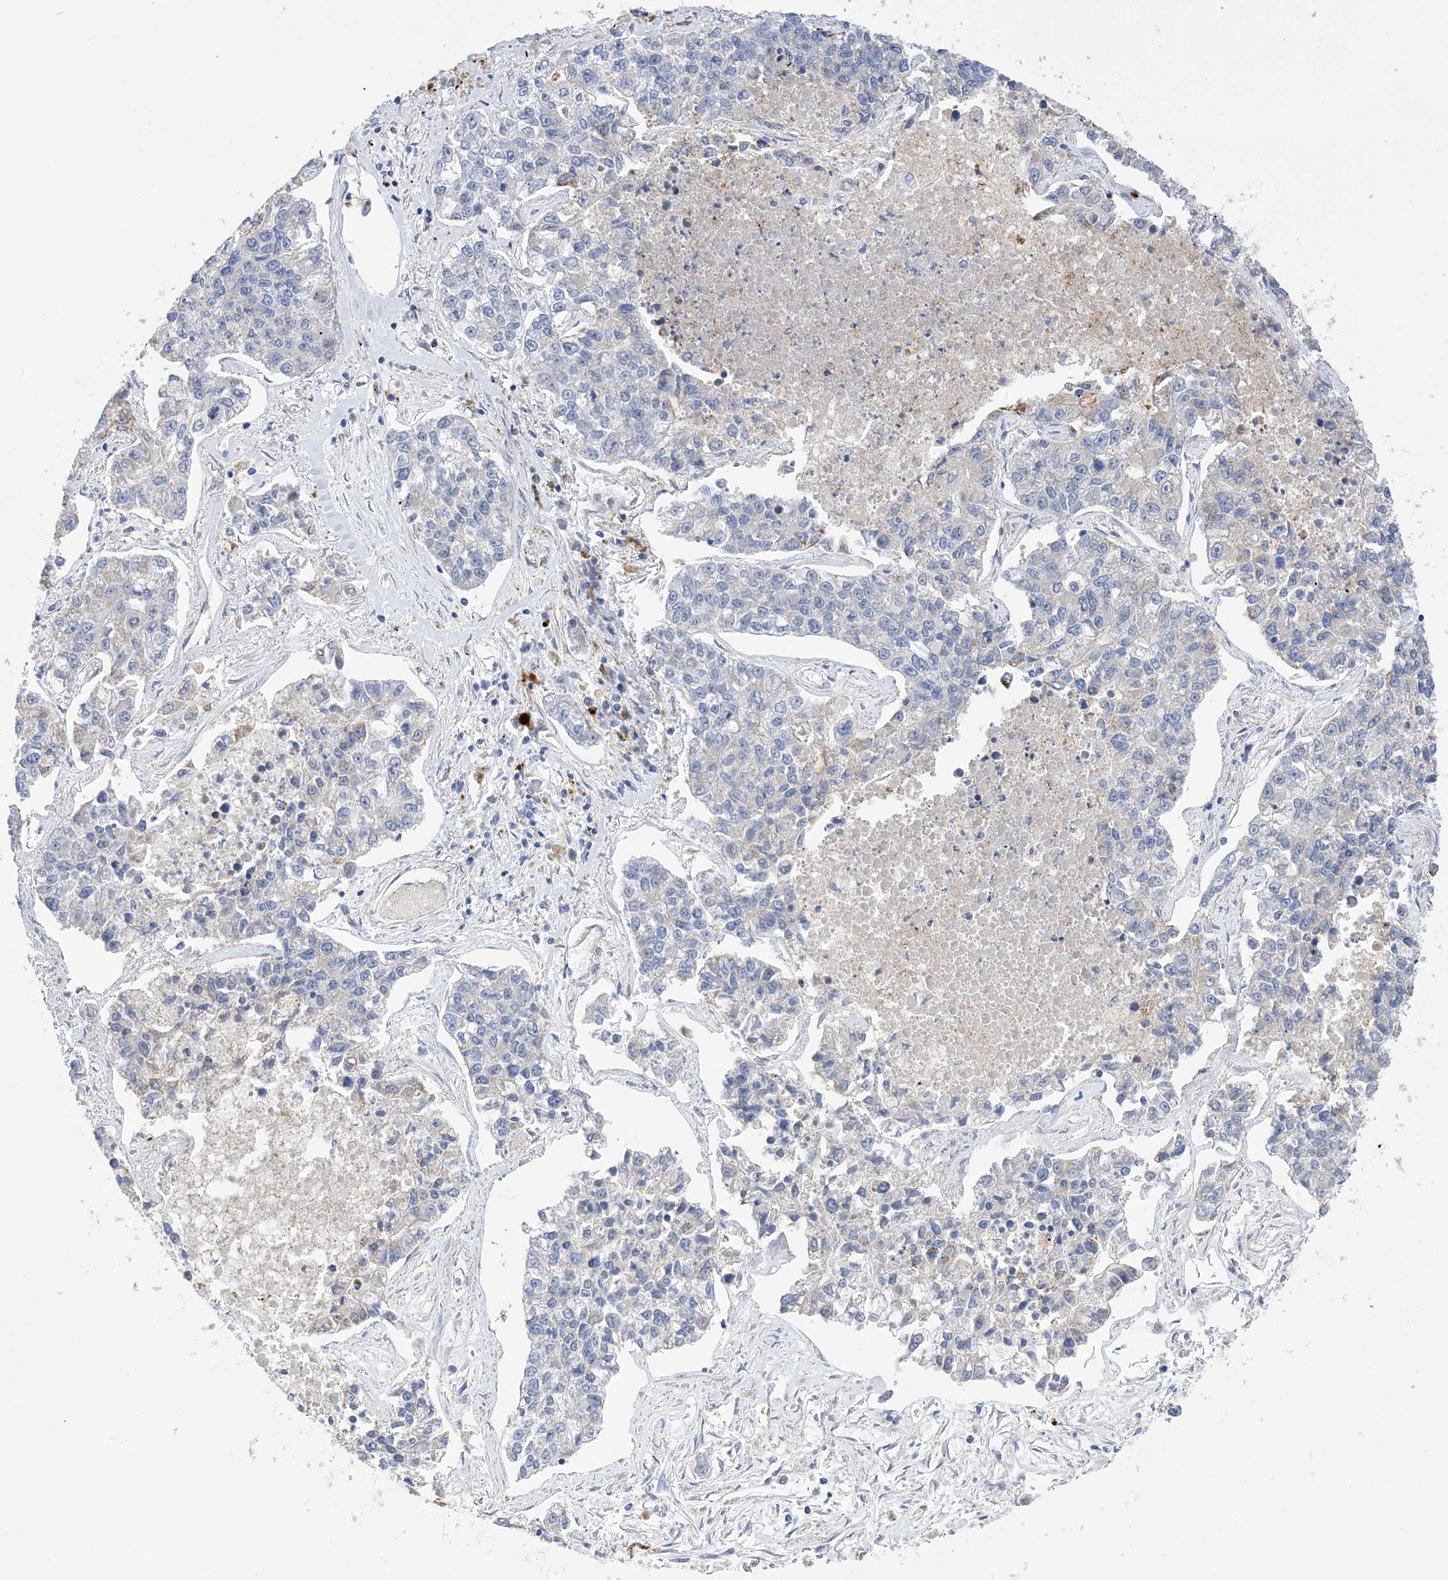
{"staining": {"intensity": "weak", "quantity": "<25%", "location": "cytoplasmic/membranous"}, "tissue": "lung cancer", "cell_type": "Tumor cells", "image_type": "cancer", "snomed": [{"axis": "morphology", "description": "Adenocarcinoma, NOS"}, {"axis": "topography", "description": "Lung"}], "caption": "The immunohistochemistry image has no significant staining in tumor cells of lung cancer (adenocarcinoma) tissue. (Brightfield microscopy of DAB immunohistochemistry at high magnification).", "gene": "PLK4", "patient": {"sex": "male", "age": 49}}